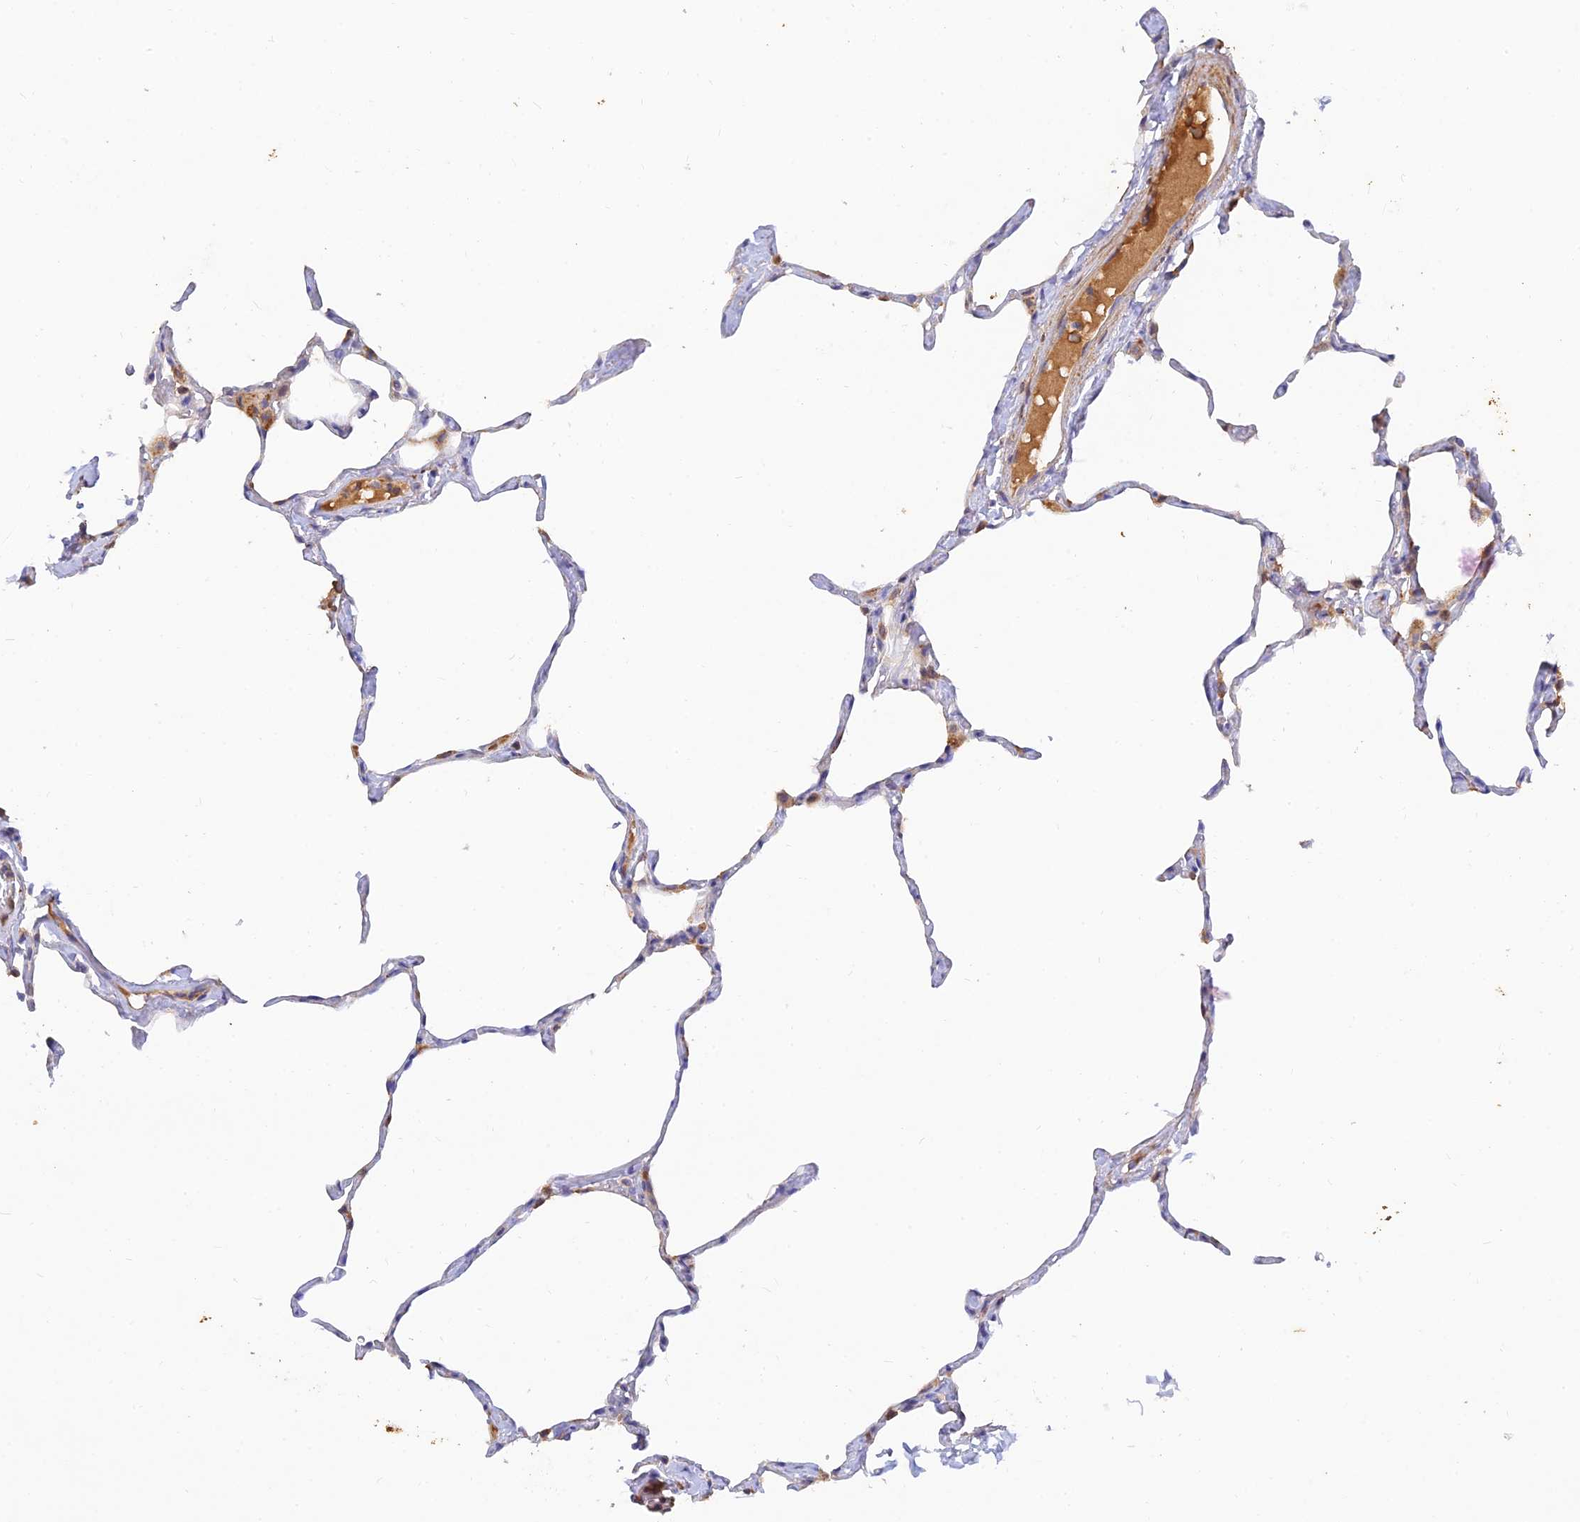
{"staining": {"intensity": "moderate", "quantity": "25%-75%", "location": "cytoplasmic/membranous"}, "tissue": "lung", "cell_type": "Alveolar cells", "image_type": "normal", "snomed": [{"axis": "morphology", "description": "Normal tissue, NOS"}, {"axis": "topography", "description": "Lung"}], "caption": "A medium amount of moderate cytoplasmic/membranous positivity is seen in approximately 25%-75% of alveolar cells in benign lung.", "gene": "ACSM5", "patient": {"sex": "male", "age": 65}}